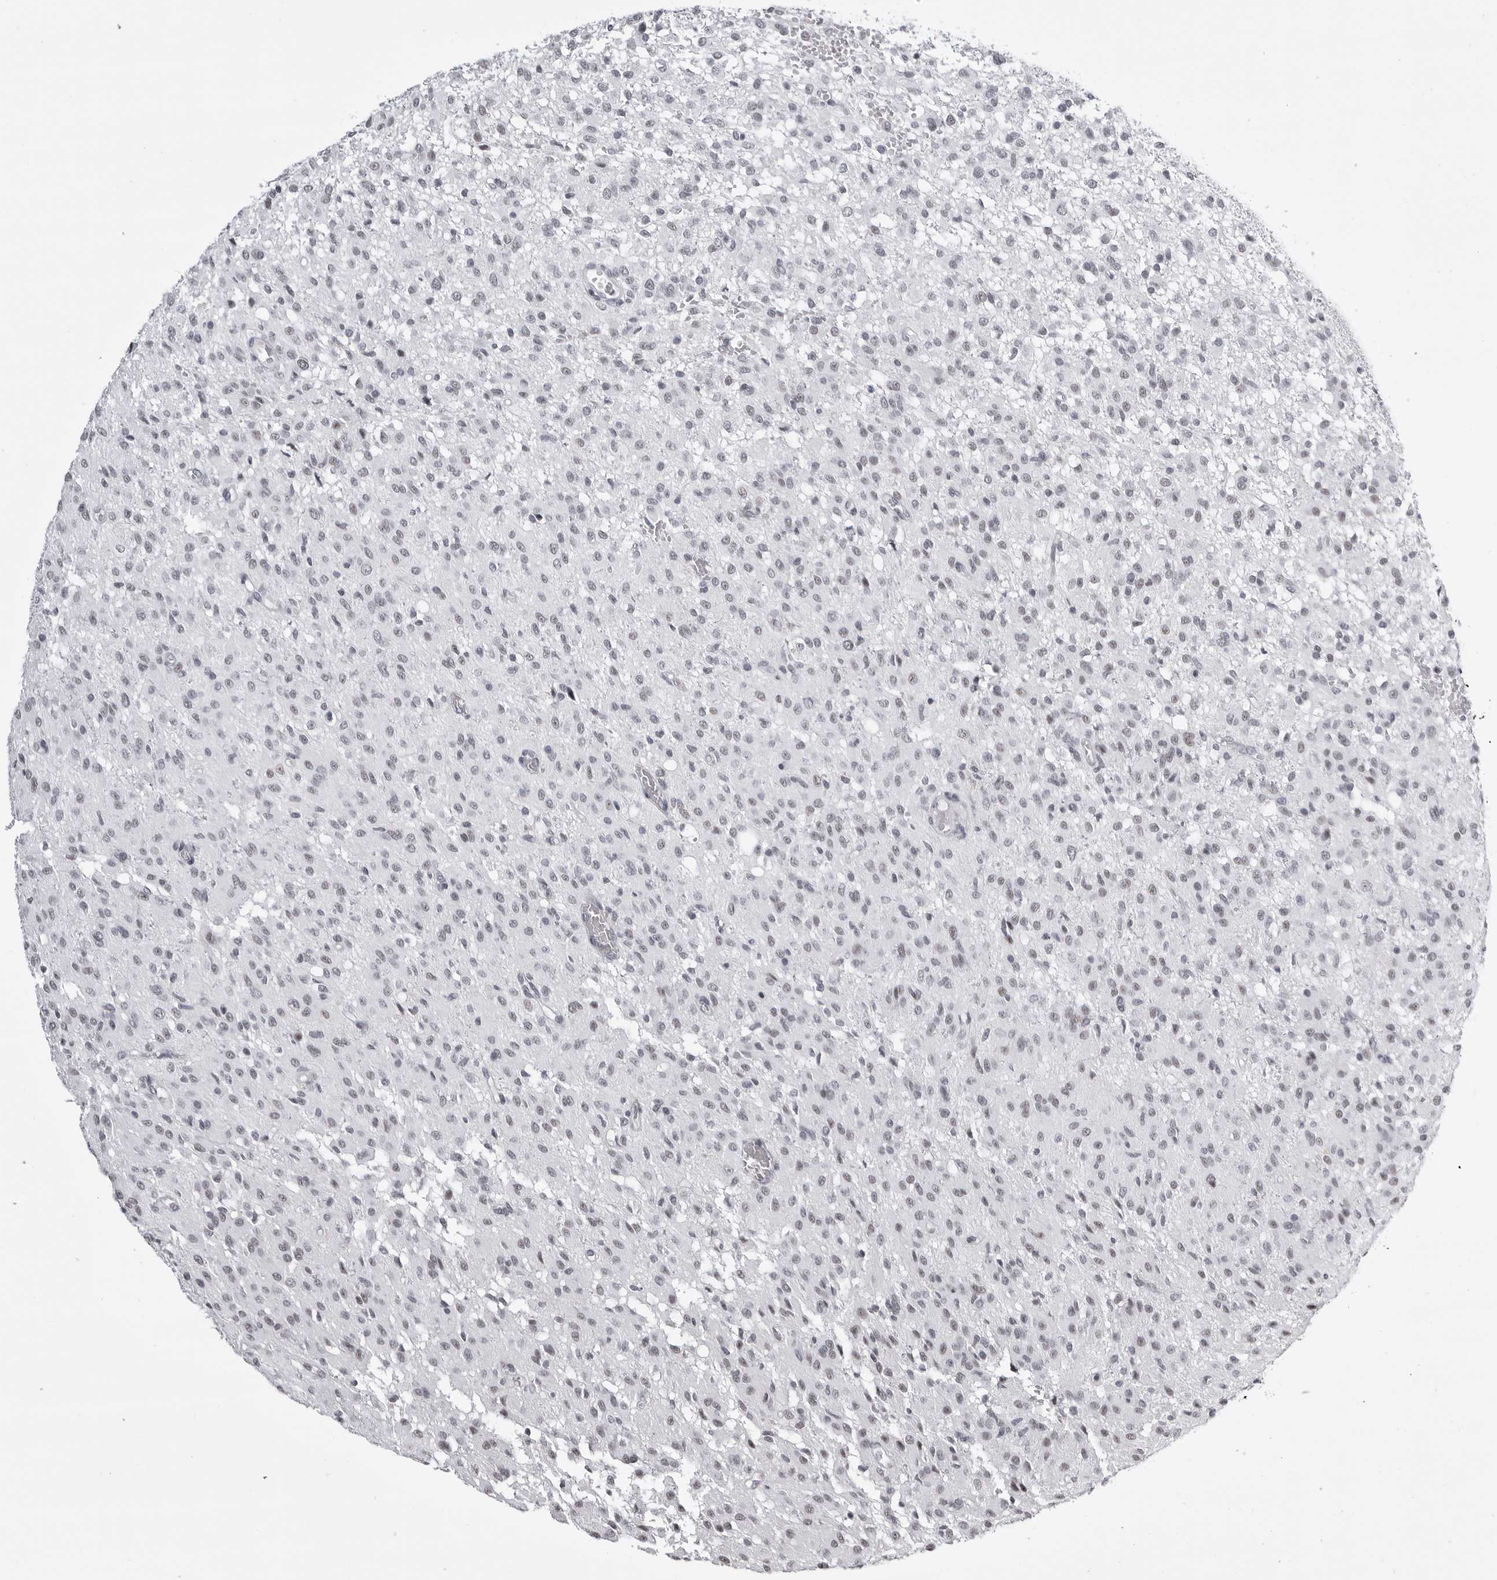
{"staining": {"intensity": "negative", "quantity": "none", "location": "none"}, "tissue": "glioma", "cell_type": "Tumor cells", "image_type": "cancer", "snomed": [{"axis": "morphology", "description": "Glioma, malignant, High grade"}, {"axis": "topography", "description": "Brain"}], "caption": "This is an IHC micrograph of glioma. There is no expression in tumor cells.", "gene": "WRAP53", "patient": {"sex": "female", "age": 59}}